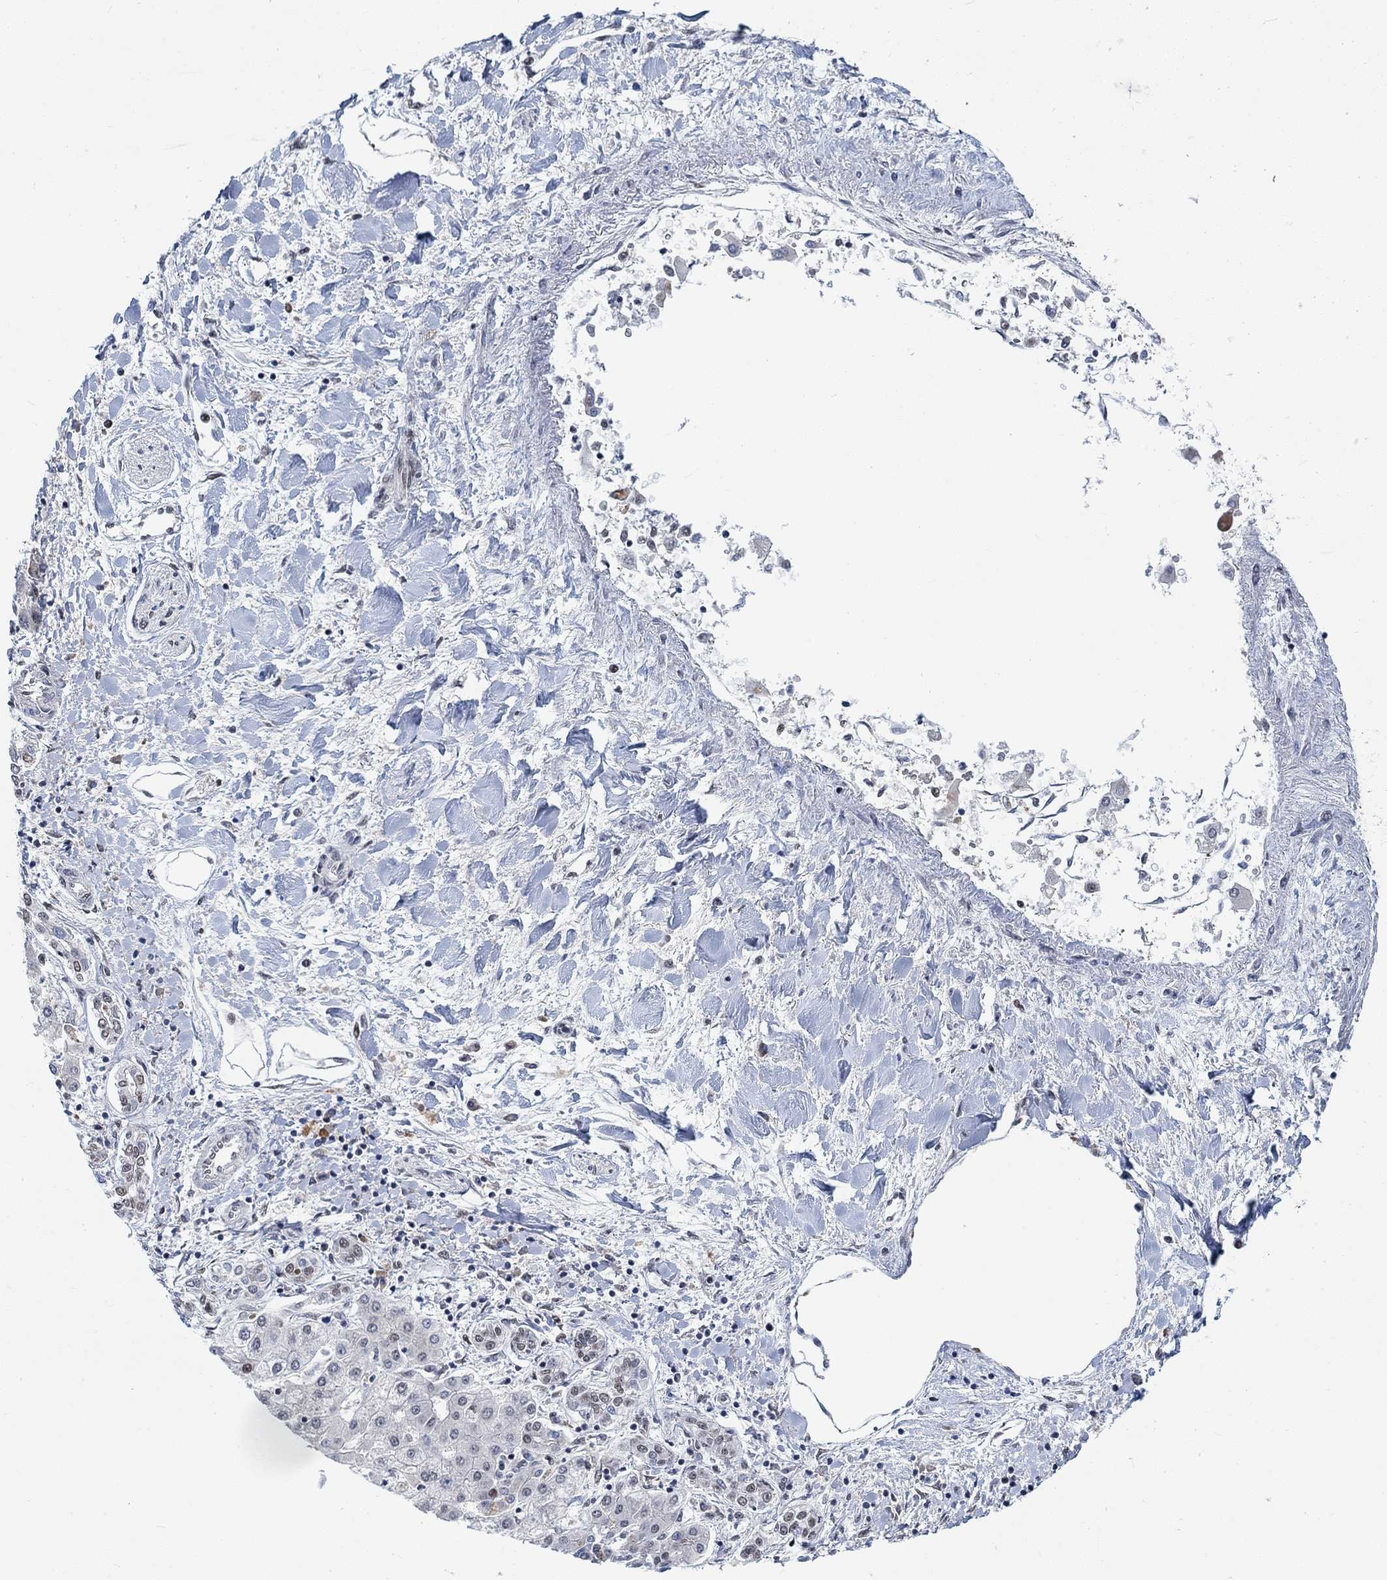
{"staining": {"intensity": "moderate", "quantity": "25%-75%", "location": "nuclear"}, "tissue": "liver cancer", "cell_type": "Tumor cells", "image_type": "cancer", "snomed": [{"axis": "morphology", "description": "Cholangiocarcinoma"}, {"axis": "topography", "description": "Liver"}], "caption": "Approximately 25%-75% of tumor cells in human liver cancer (cholangiocarcinoma) demonstrate moderate nuclear protein staining as visualized by brown immunohistochemical staining.", "gene": "USP39", "patient": {"sex": "female", "age": 64}}